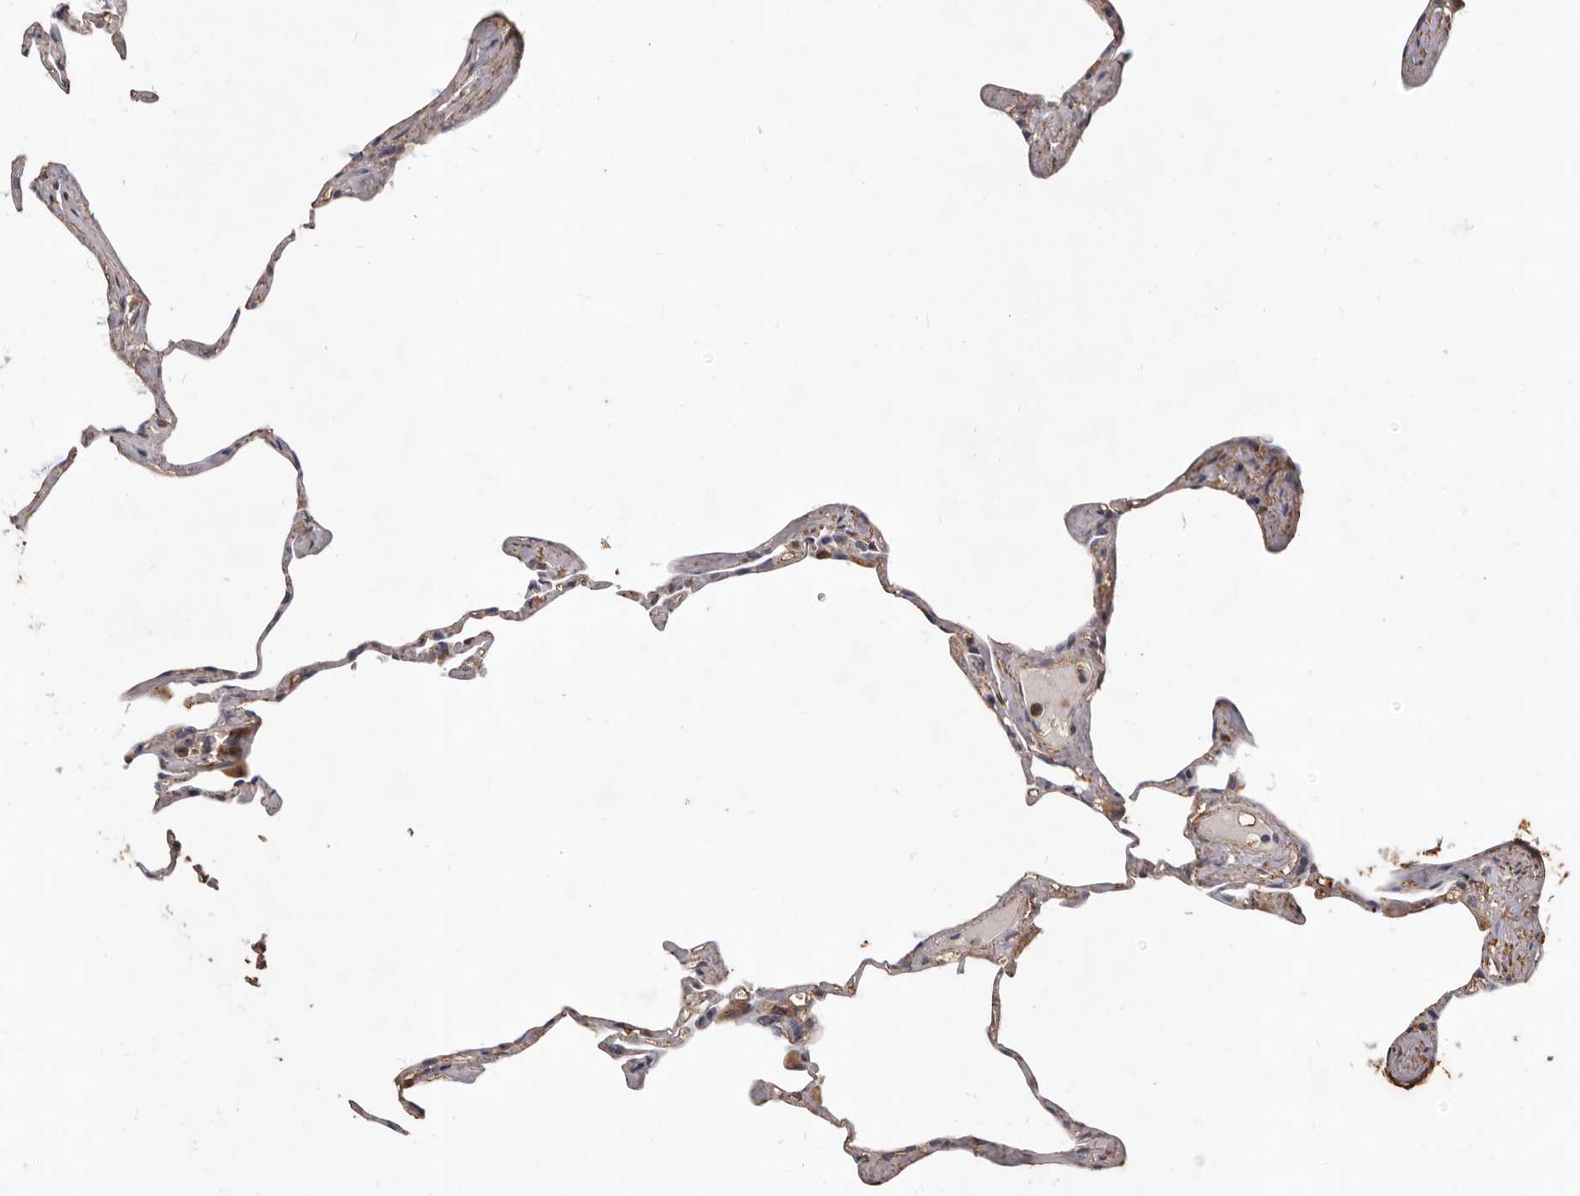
{"staining": {"intensity": "negative", "quantity": "none", "location": "none"}, "tissue": "lung", "cell_type": "Alveolar cells", "image_type": "normal", "snomed": [{"axis": "morphology", "description": "Normal tissue, NOS"}, {"axis": "topography", "description": "Lung"}], "caption": "A high-resolution image shows immunohistochemistry (IHC) staining of normal lung, which reveals no significant expression in alveolar cells. Nuclei are stained in blue.", "gene": "CXCL14", "patient": {"sex": "male", "age": 65}}